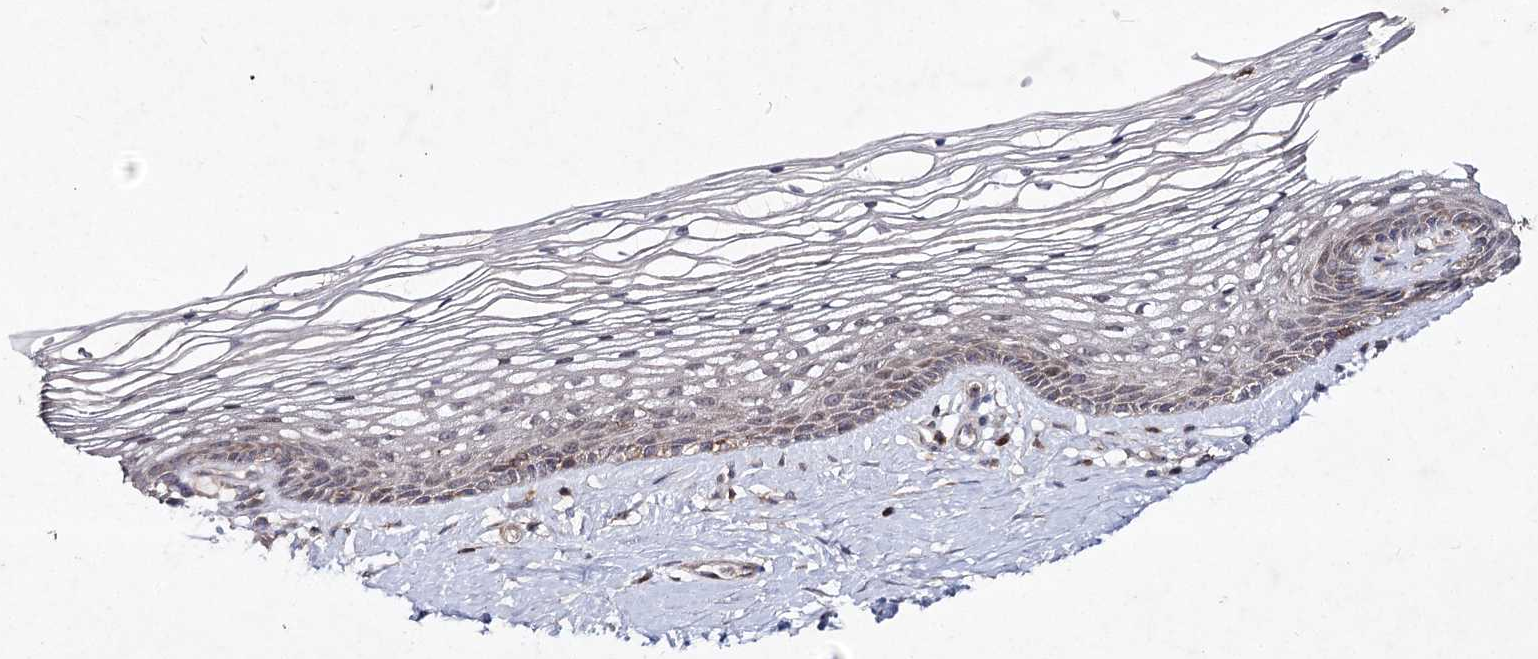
{"staining": {"intensity": "weak", "quantity": "25%-75%", "location": "cytoplasmic/membranous"}, "tissue": "vagina", "cell_type": "Squamous epithelial cells", "image_type": "normal", "snomed": [{"axis": "morphology", "description": "Normal tissue, NOS"}, {"axis": "topography", "description": "Vagina"}], "caption": "Immunohistochemistry (DAB (3,3'-diaminobenzidine)) staining of normal human vagina exhibits weak cytoplasmic/membranous protein staining in about 25%-75% of squamous epithelial cells.", "gene": "CIB2", "patient": {"sex": "female", "age": 46}}